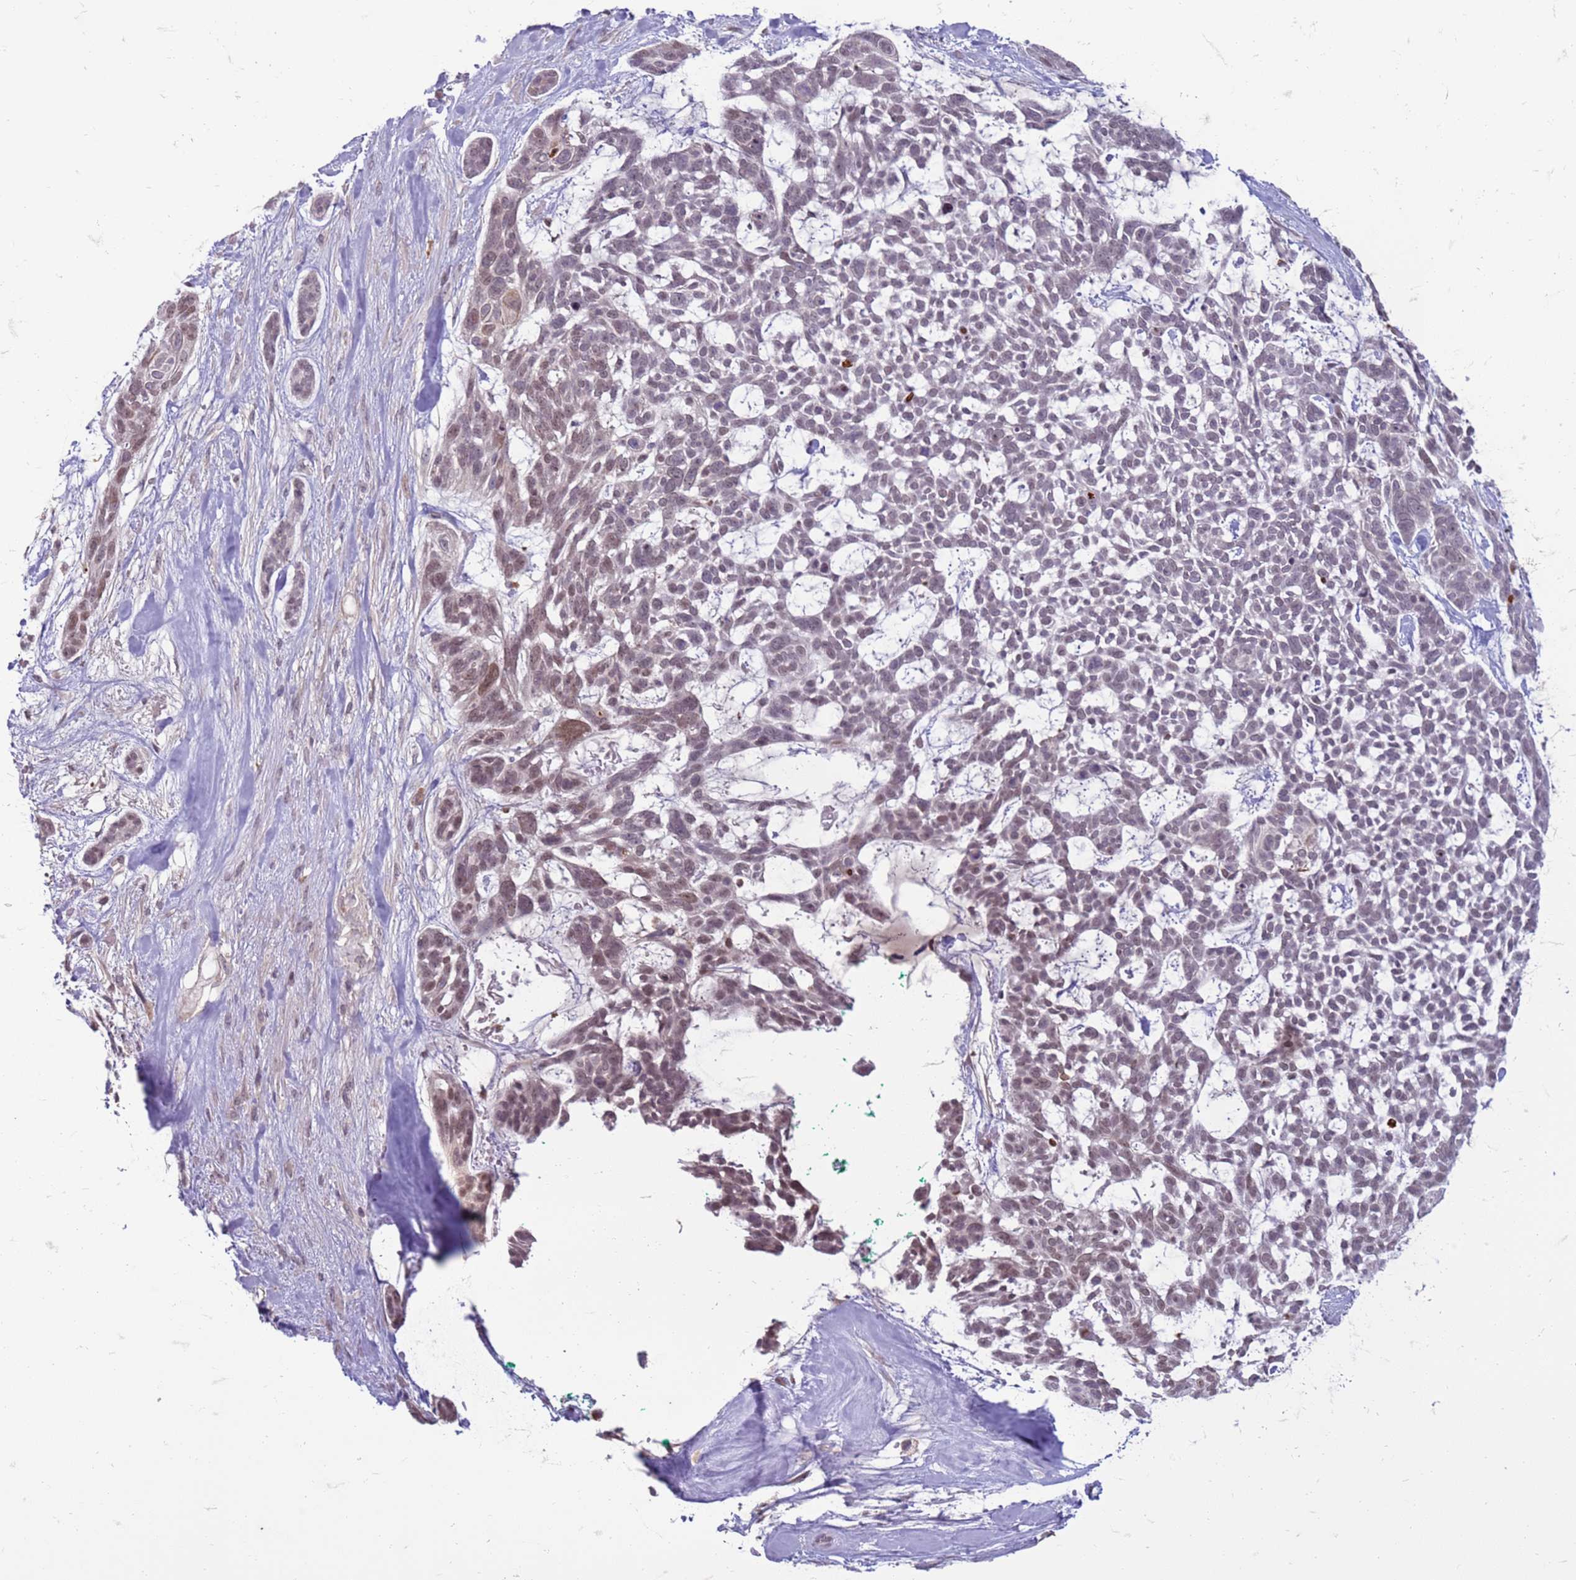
{"staining": {"intensity": "weak", "quantity": "25%-75%", "location": "cytoplasmic/membranous,nuclear"}, "tissue": "skin cancer", "cell_type": "Tumor cells", "image_type": "cancer", "snomed": [{"axis": "morphology", "description": "Basal cell carcinoma"}, {"axis": "topography", "description": "Skin"}], "caption": "DAB immunohistochemical staining of human skin basal cell carcinoma reveals weak cytoplasmic/membranous and nuclear protein staining in approximately 25%-75% of tumor cells. (DAB (3,3'-diaminobenzidine) IHC, brown staining for protein, blue staining for nuclei).", "gene": "SLC15A3", "patient": {"sex": "male", "age": 88}}